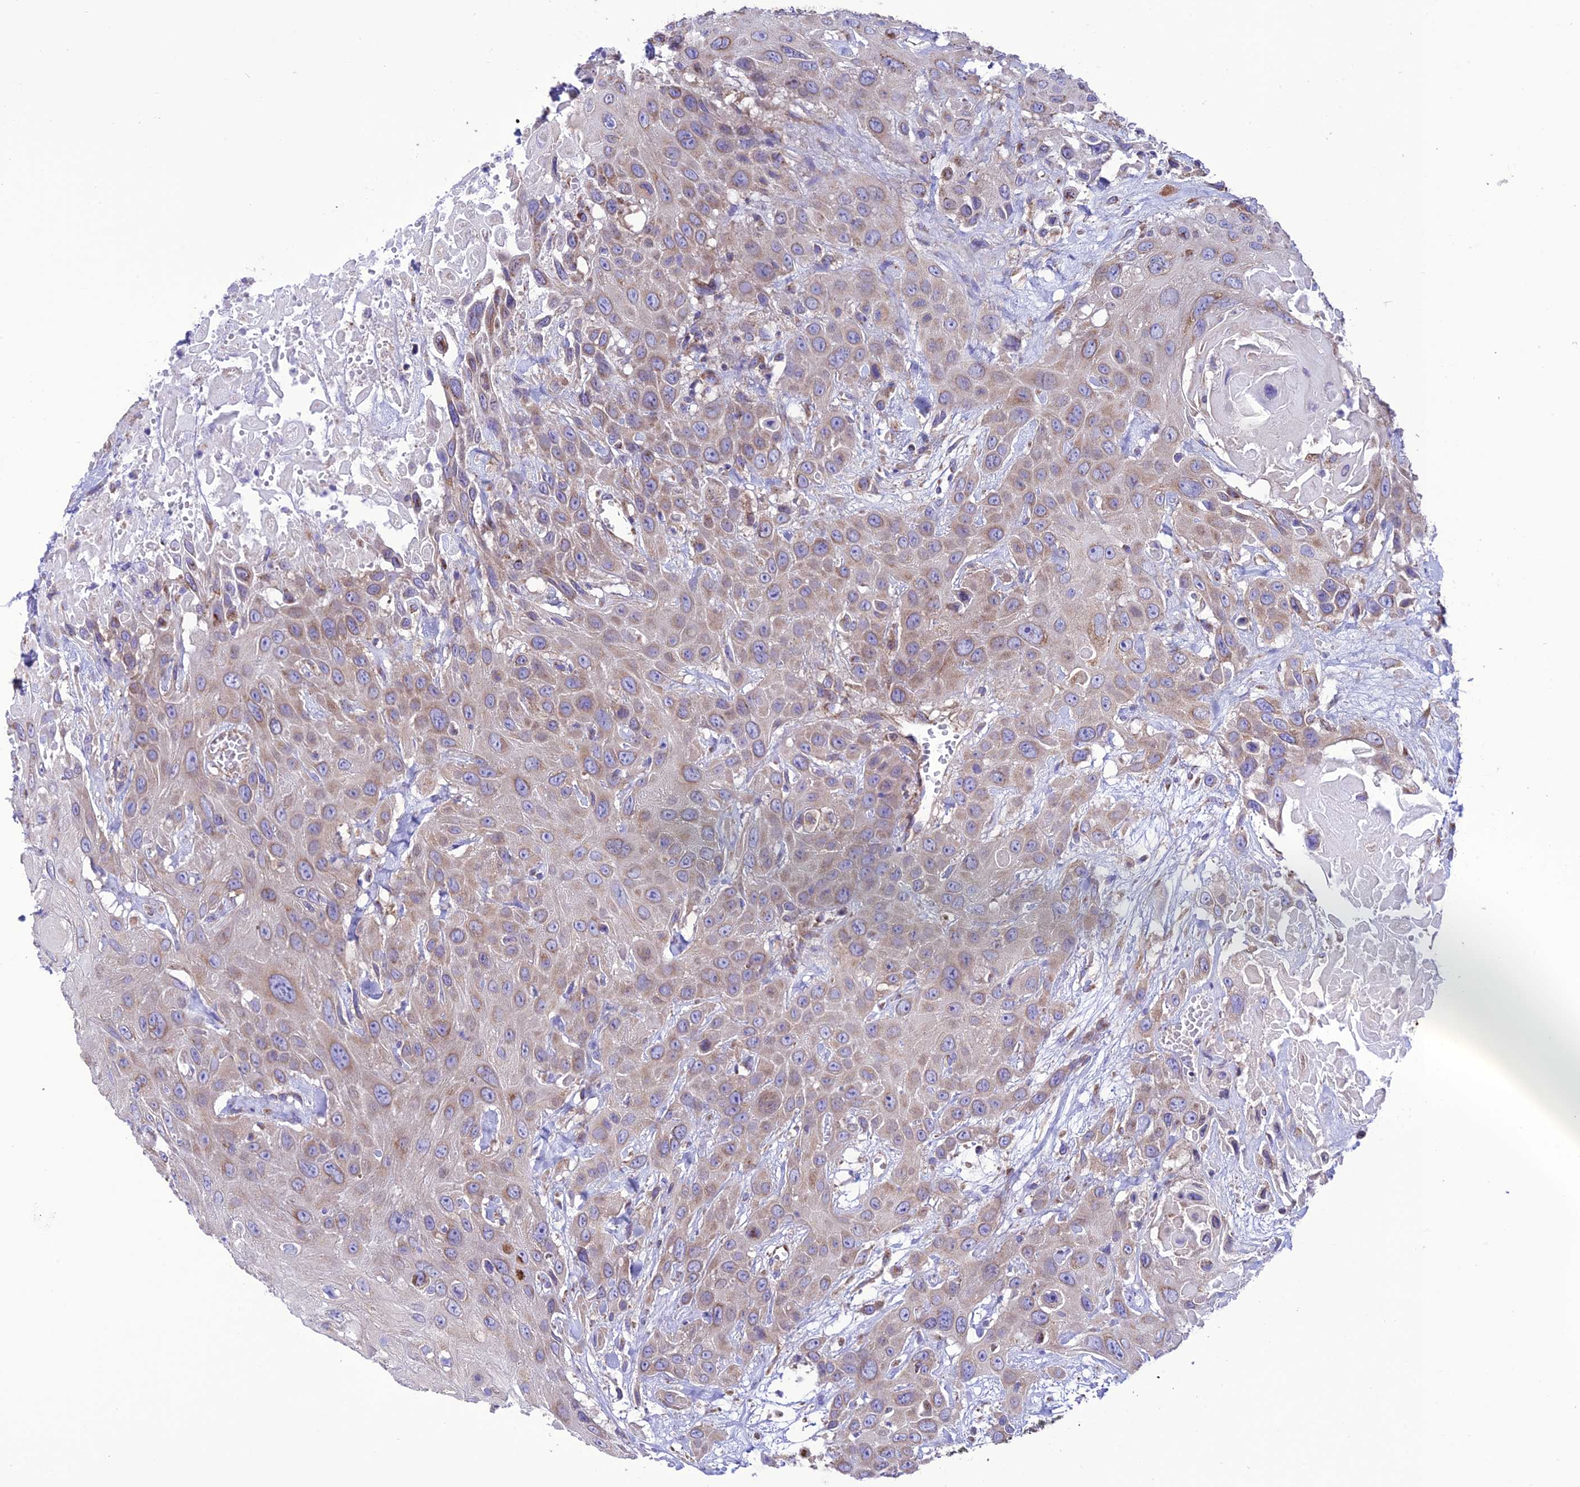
{"staining": {"intensity": "weak", "quantity": "25%-75%", "location": "cytoplasmic/membranous"}, "tissue": "head and neck cancer", "cell_type": "Tumor cells", "image_type": "cancer", "snomed": [{"axis": "morphology", "description": "Squamous cell carcinoma, NOS"}, {"axis": "topography", "description": "Head-Neck"}], "caption": "The photomicrograph demonstrates staining of head and neck squamous cell carcinoma, revealing weak cytoplasmic/membranous protein staining (brown color) within tumor cells.", "gene": "MAP3K12", "patient": {"sex": "male", "age": 81}}